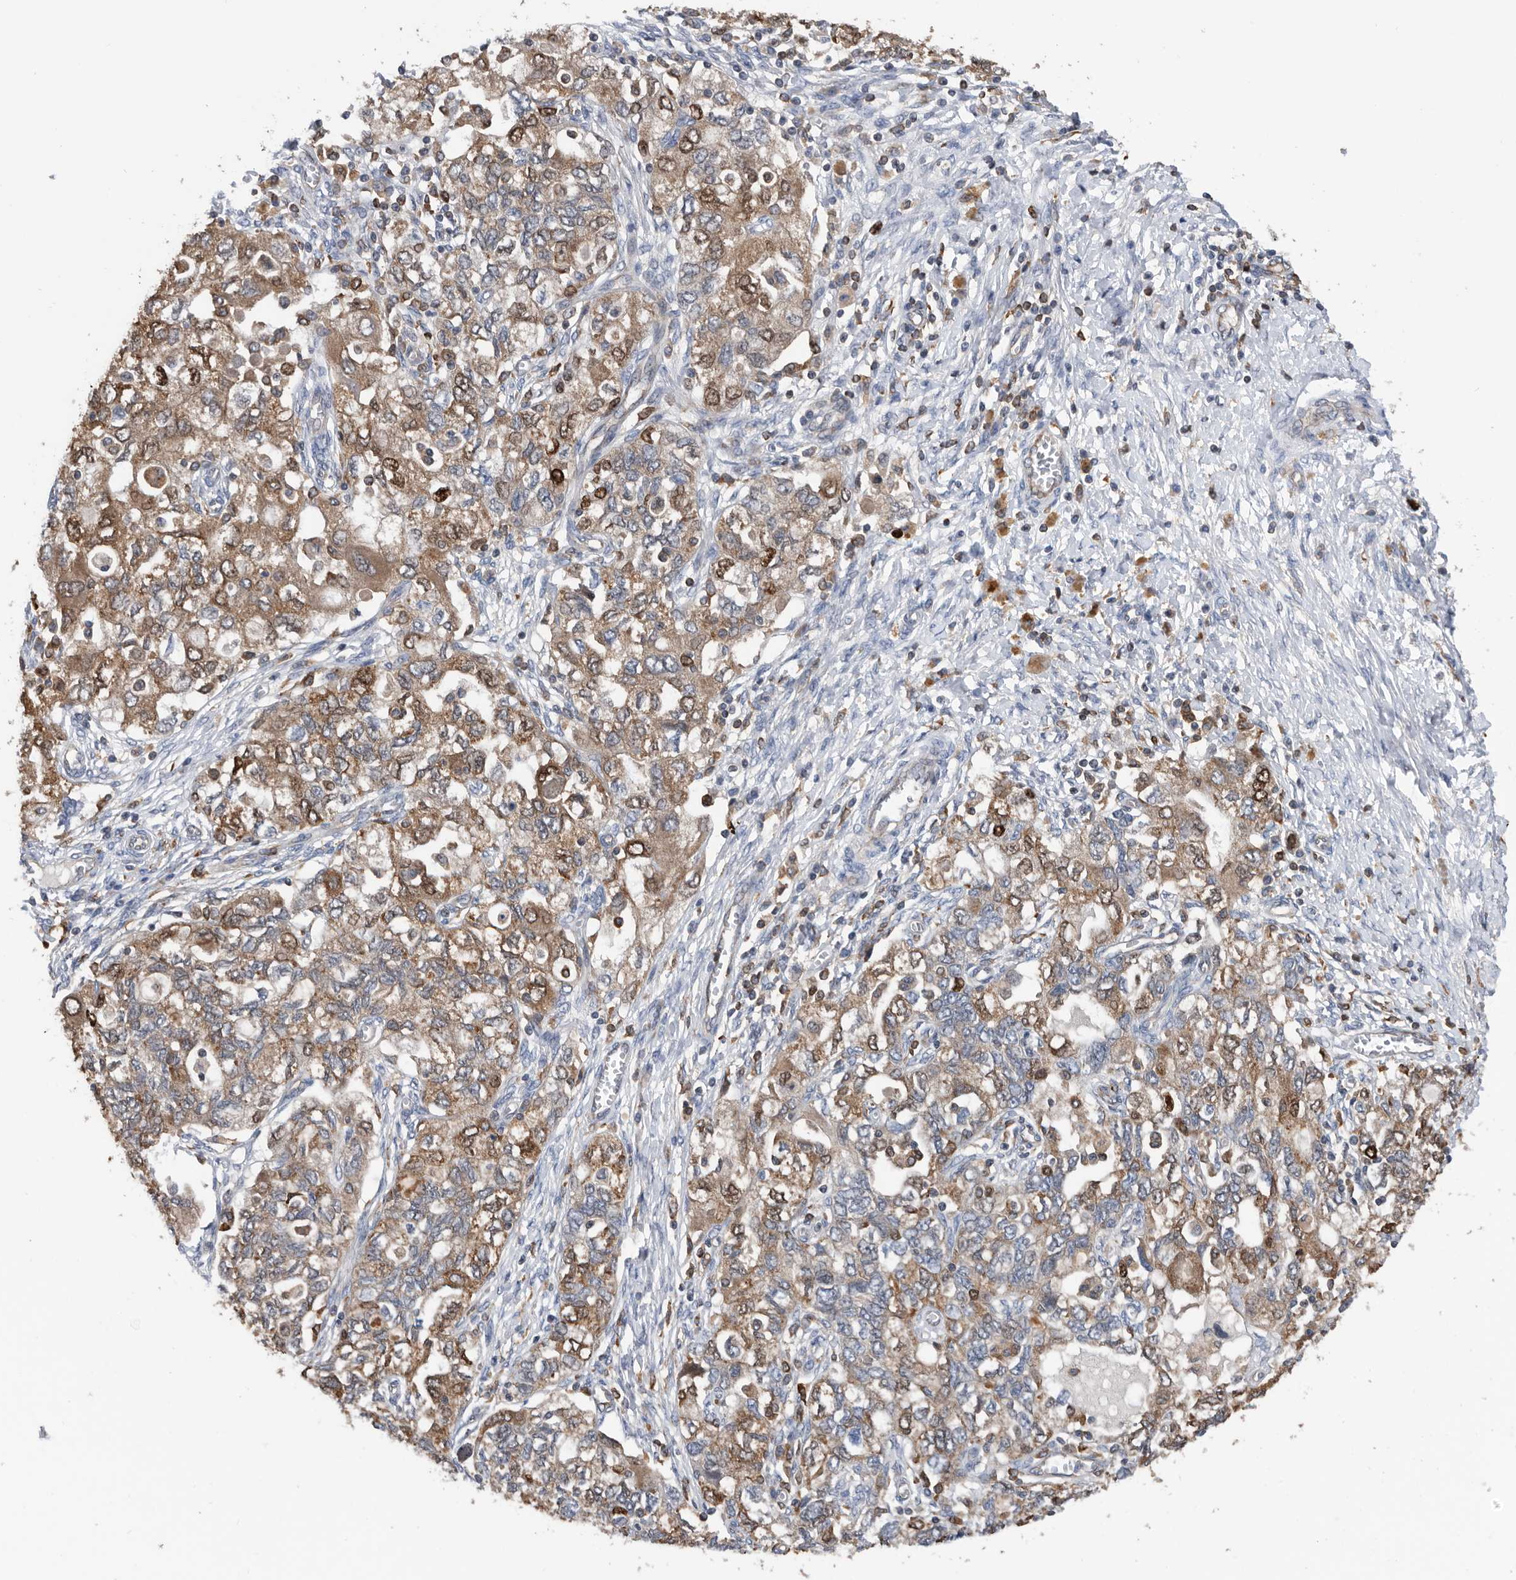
{"staining": {"intensity": "moderate", "quantity": ">75%", "location": "cytoplasmic/membranous,nuclear"}, "tissue": "ovarian cancer", "cell_type": "Tumor cells", "image_type": "cancer", "snomed": [{"axis": "morphology", "description": "Carcinoma, NOS"}, {"axis": "morphology", "description": "Cystadenocarcinoma, serous, NOS"}, {"axis": "topography", "description": "Ovary"}], "caption": "Protein staining of serous cystadenocarcinoma (ovarian) tissue demonstrates moderate cytoplasmic/membranous and nuclear expression in about >75% of tumor cells. The protein is shown in brown color, while the nuclei are stained blue.", "gene": "ATAD2", "patient": {"sex": "female", "age": 69}}